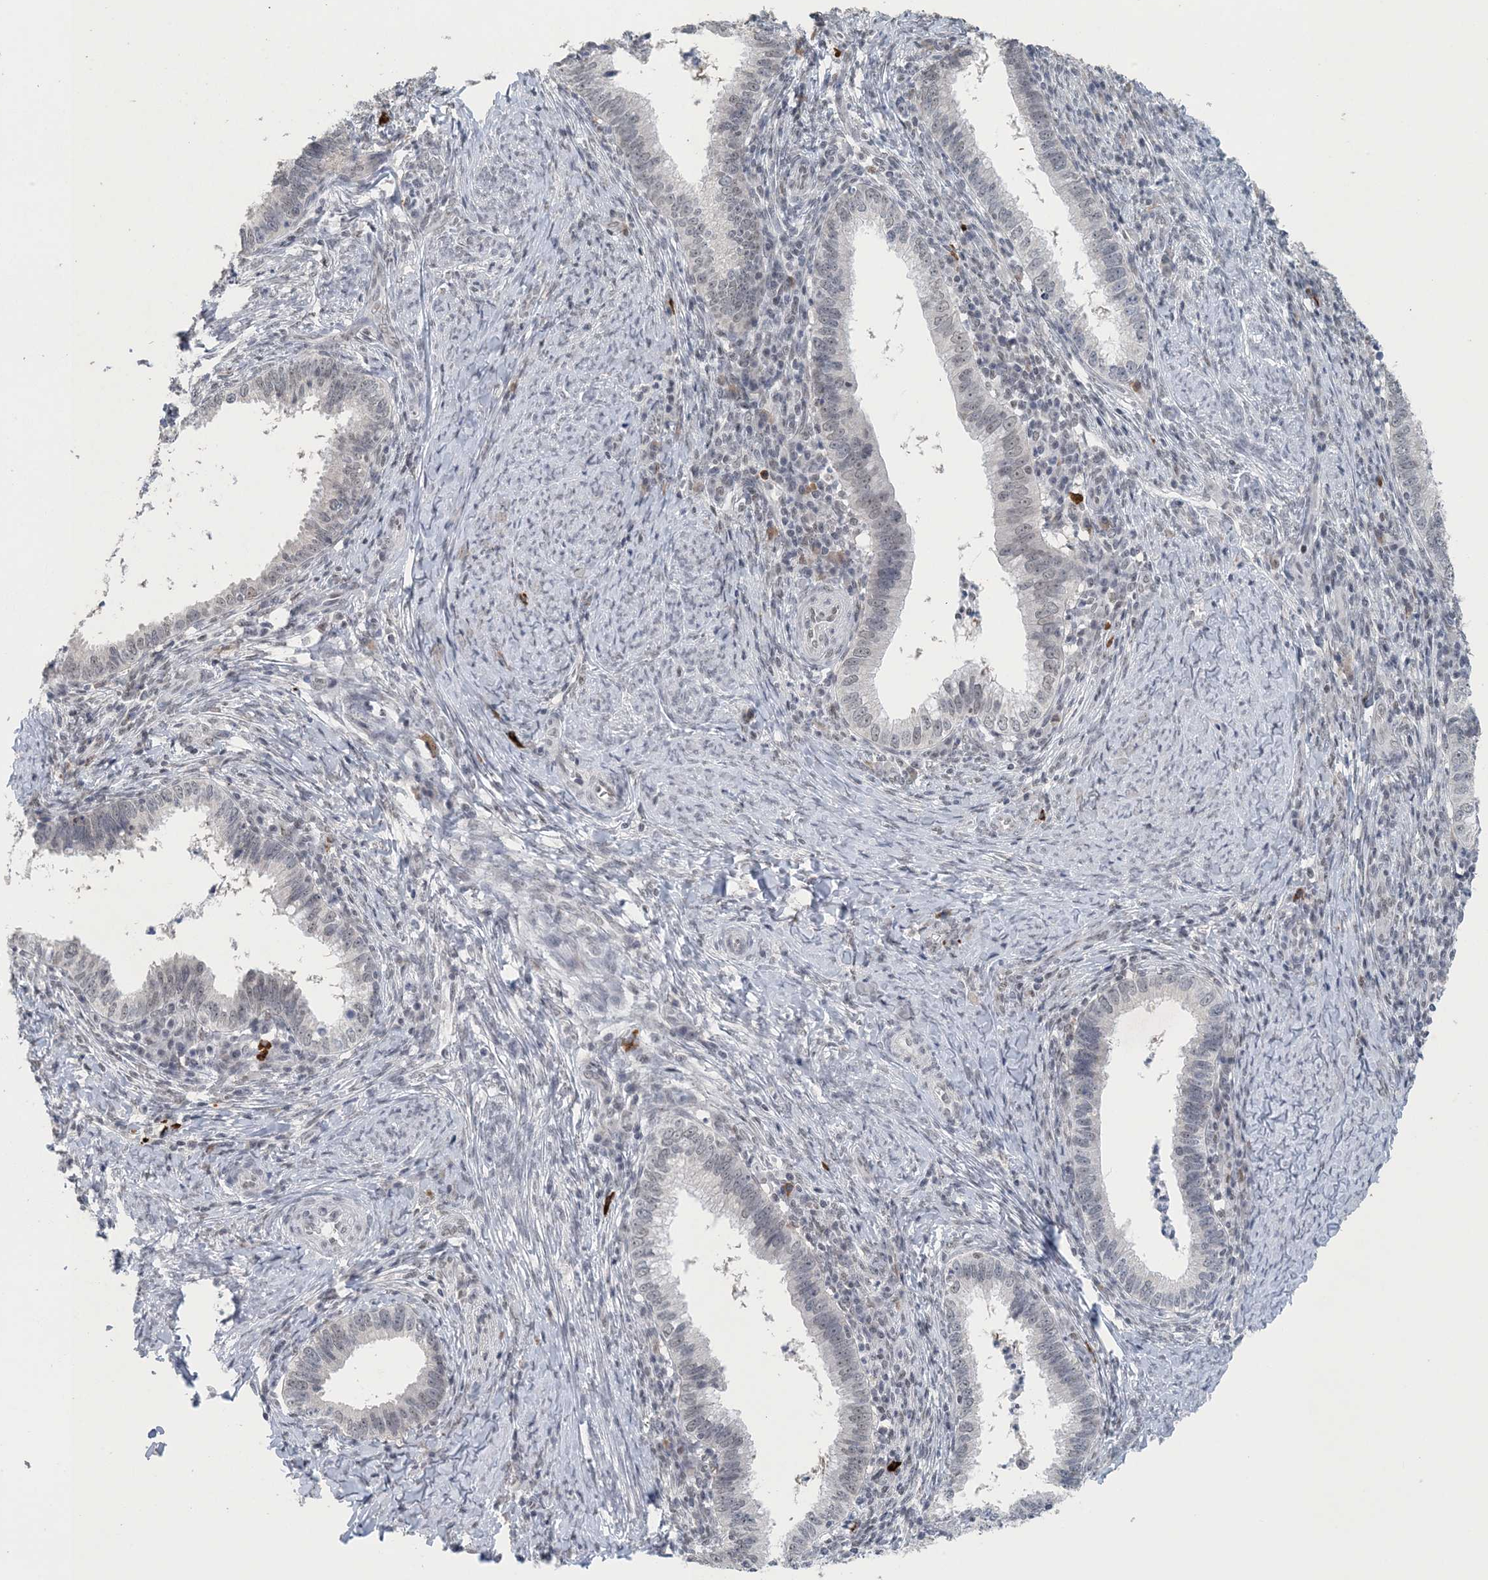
{"staining": {"intensity": "negative", "quantity": "none", "location": "none"}, "tissue": "cervical cancer", "cell_type": "Tumor cells", "image_type": "cancer", "snomed": [{"axis": "morphology", "description": "Adenocarcinoma, NOS"}, {"axis": "topography", "description": "Cervix"}], "caption": "There is no significant staining in tumor cells of cervical adenocarcinoma. (DAB (3,3'-diaminobenzidine) immunohistochemistry (IHC) with hematoxylin counter stain).", "gene": "MBD2", "patient": {"sex": "female", "age": 36}}